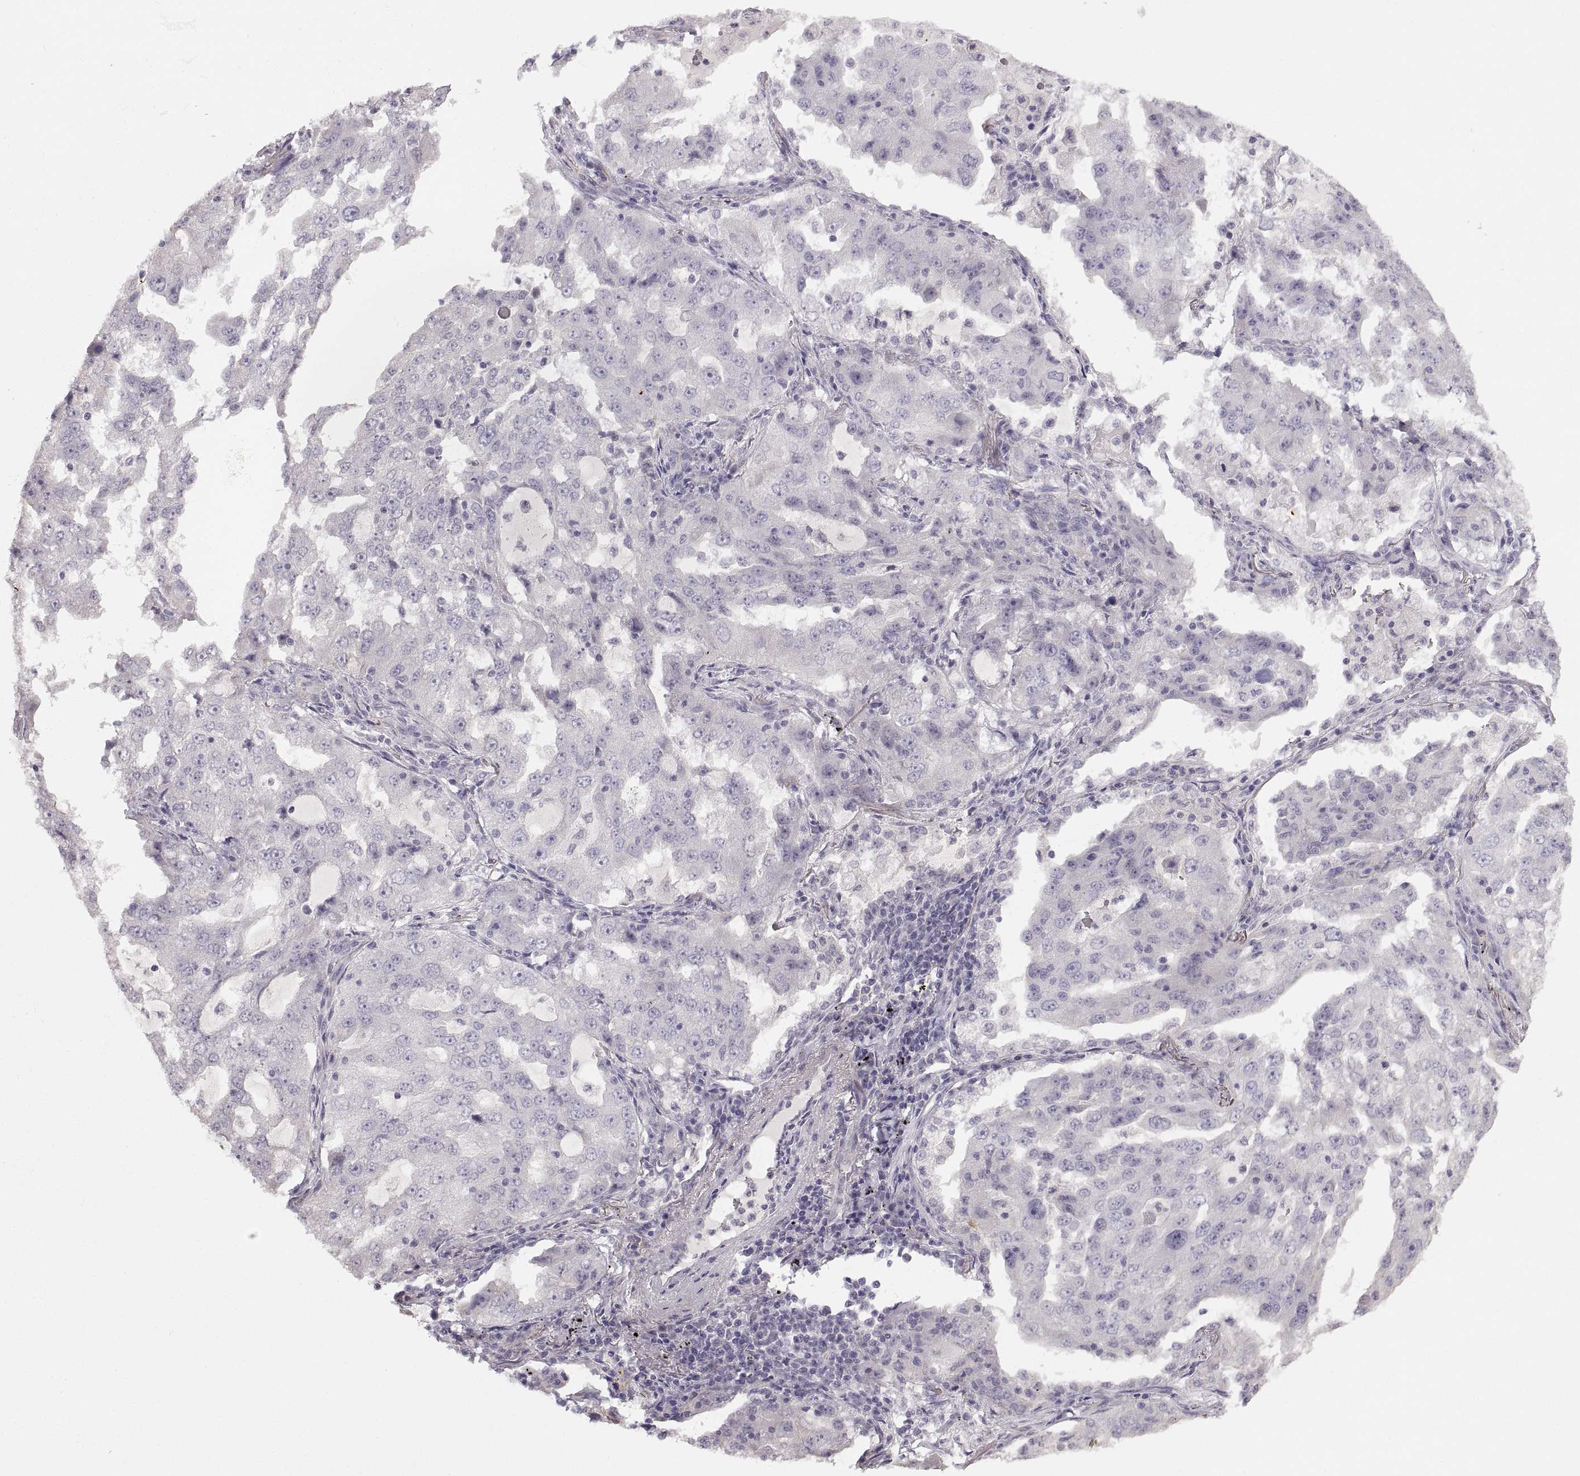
{"staining": {"intensity": "negative", "quantity": "none", "location": "none"}, "tissue": "lung cancer", "cell_type": "Tumor cells", "image_type": "cancer", "snomed": [{"axis": "morphology", "description": "Adenocarcinoma, NOS"}, {"axis": "topography", "description": "Lung"}], "caption": "Histopathology image shows no significant protein staining in tumor cells of lung adenocarcinoma.", "gene": "ZNF185", "patient": {"sex": "female", "age": 61}}